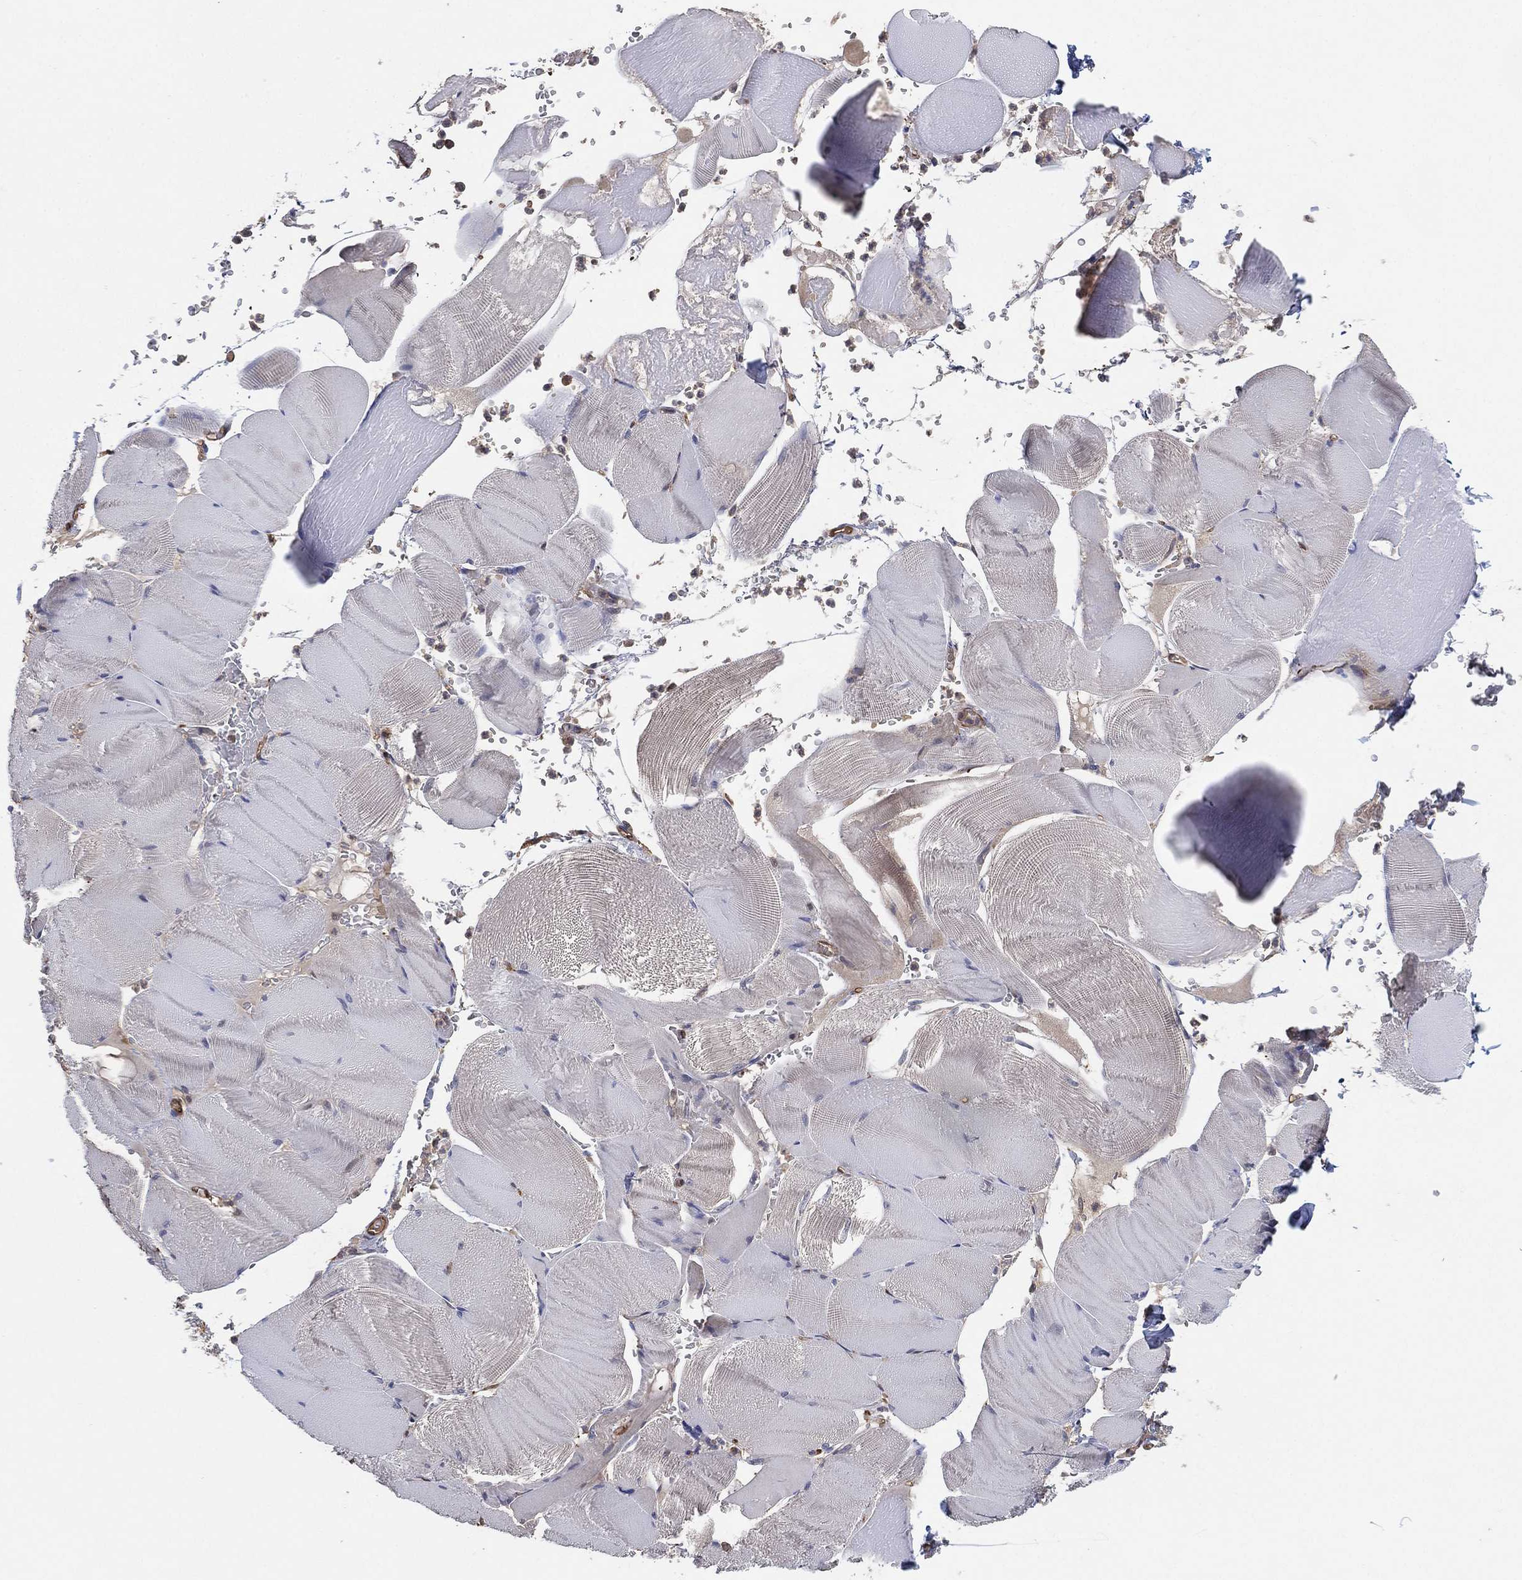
{"staining": {"intensity": "negative", "quantity": "none", "location": "none"}, "tissue": "skeletal muscle", "cell_type": "Myocytes", "image_type": "normal", "snomed": [{"axis": "morphology", "description": "Normal tissue, NOS"}, {"axis": "topography", "description": "Skeletal muscle"}], "caption": "IHC of normal skeletal muscle demonstrates no positivity in myocytes.", "gene": "PSMG4", "patient": {"sex": "male", "age": 56}}